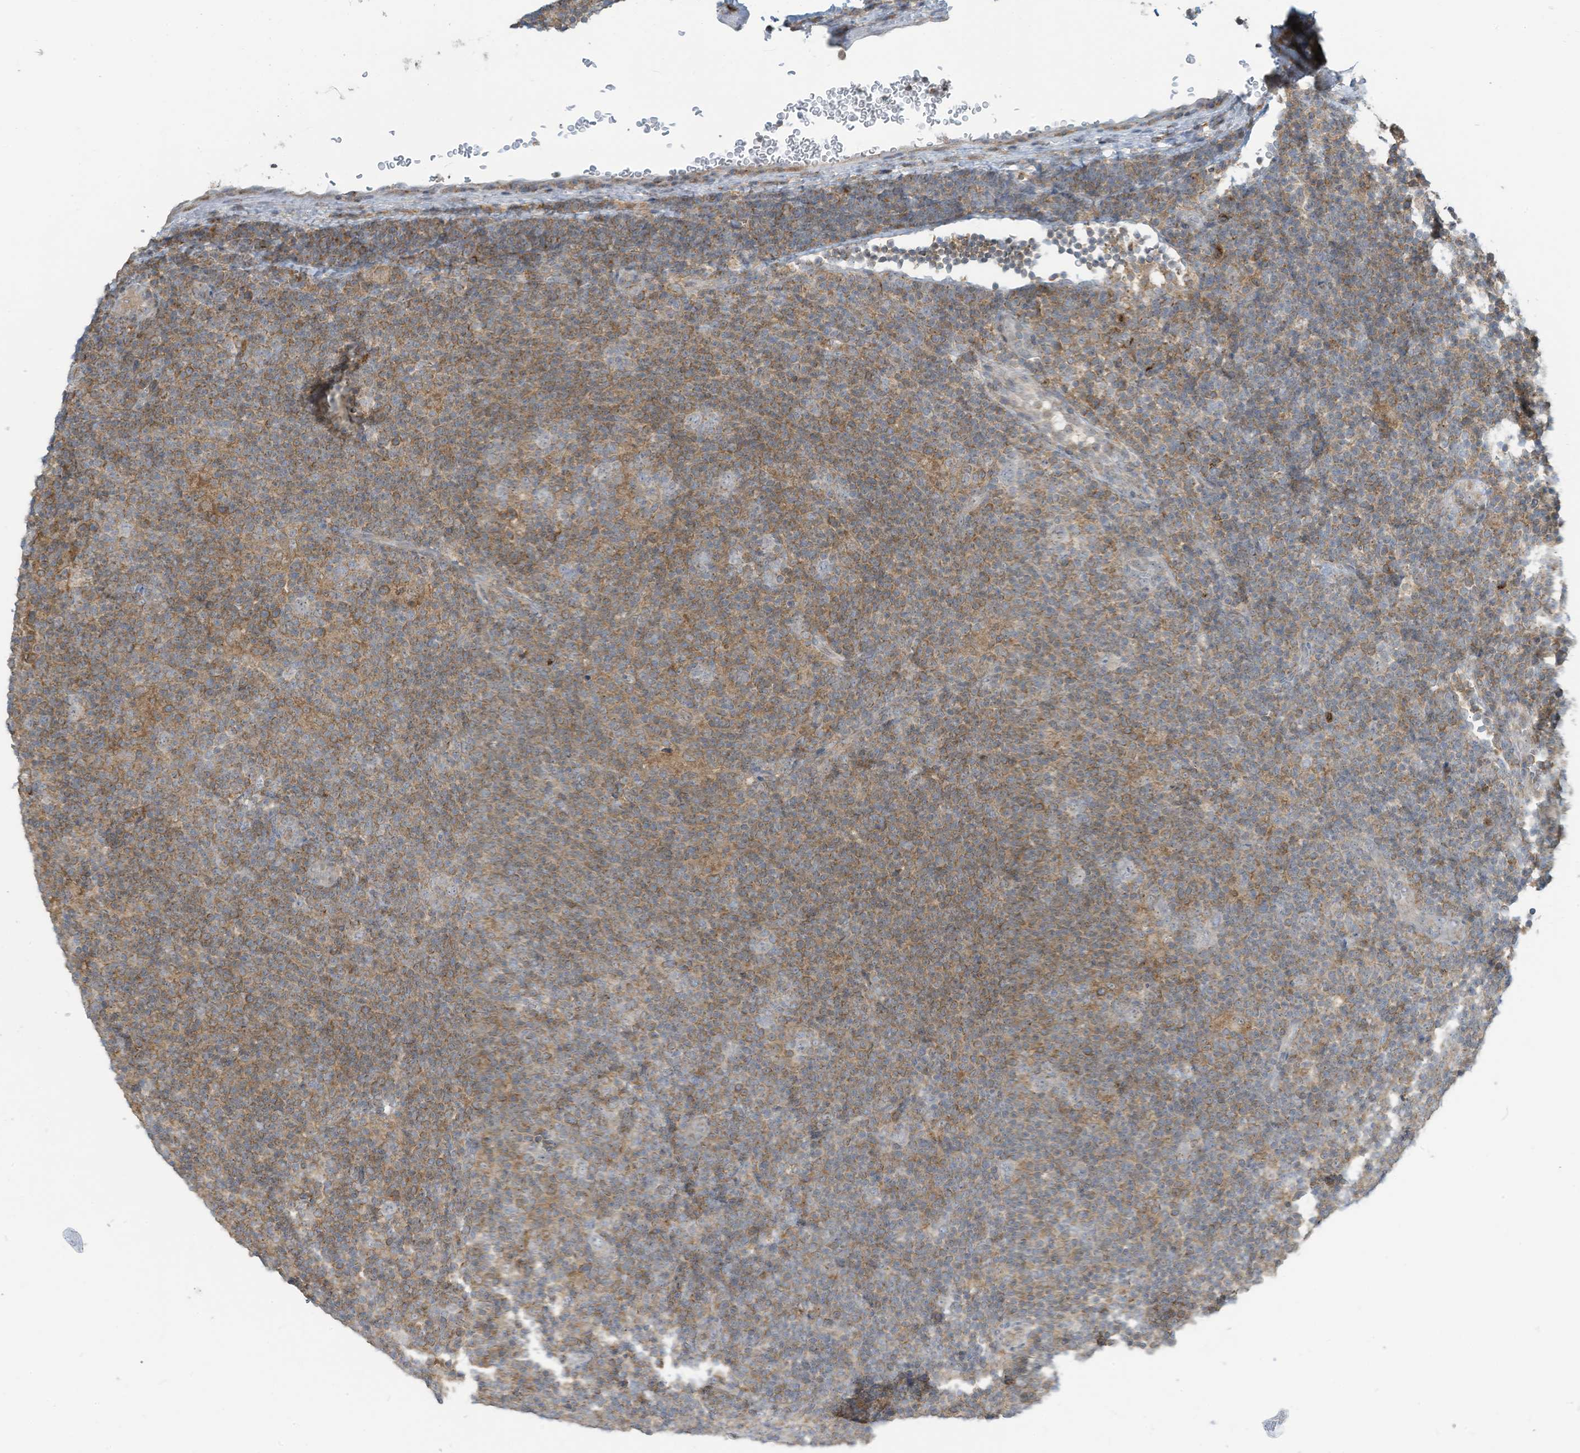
{"staining": {"intensity": "negative", "quantity": "none", "location": "none"}, "tissue": "lymphoma", "cell_type": "Tumor cells", "image_type": "cancer", "snomed": [{"axis": "morphology", "description": "Hodgkin's disease, NOS"}, {"axis": "topography", "description": "Lymph node"}], "caption": "A histopathology image of human Hodgkin's disease is negative for staining in tumor cells.", "gene": "PARVG", "patient": {"sex": "female", "age": 57}}